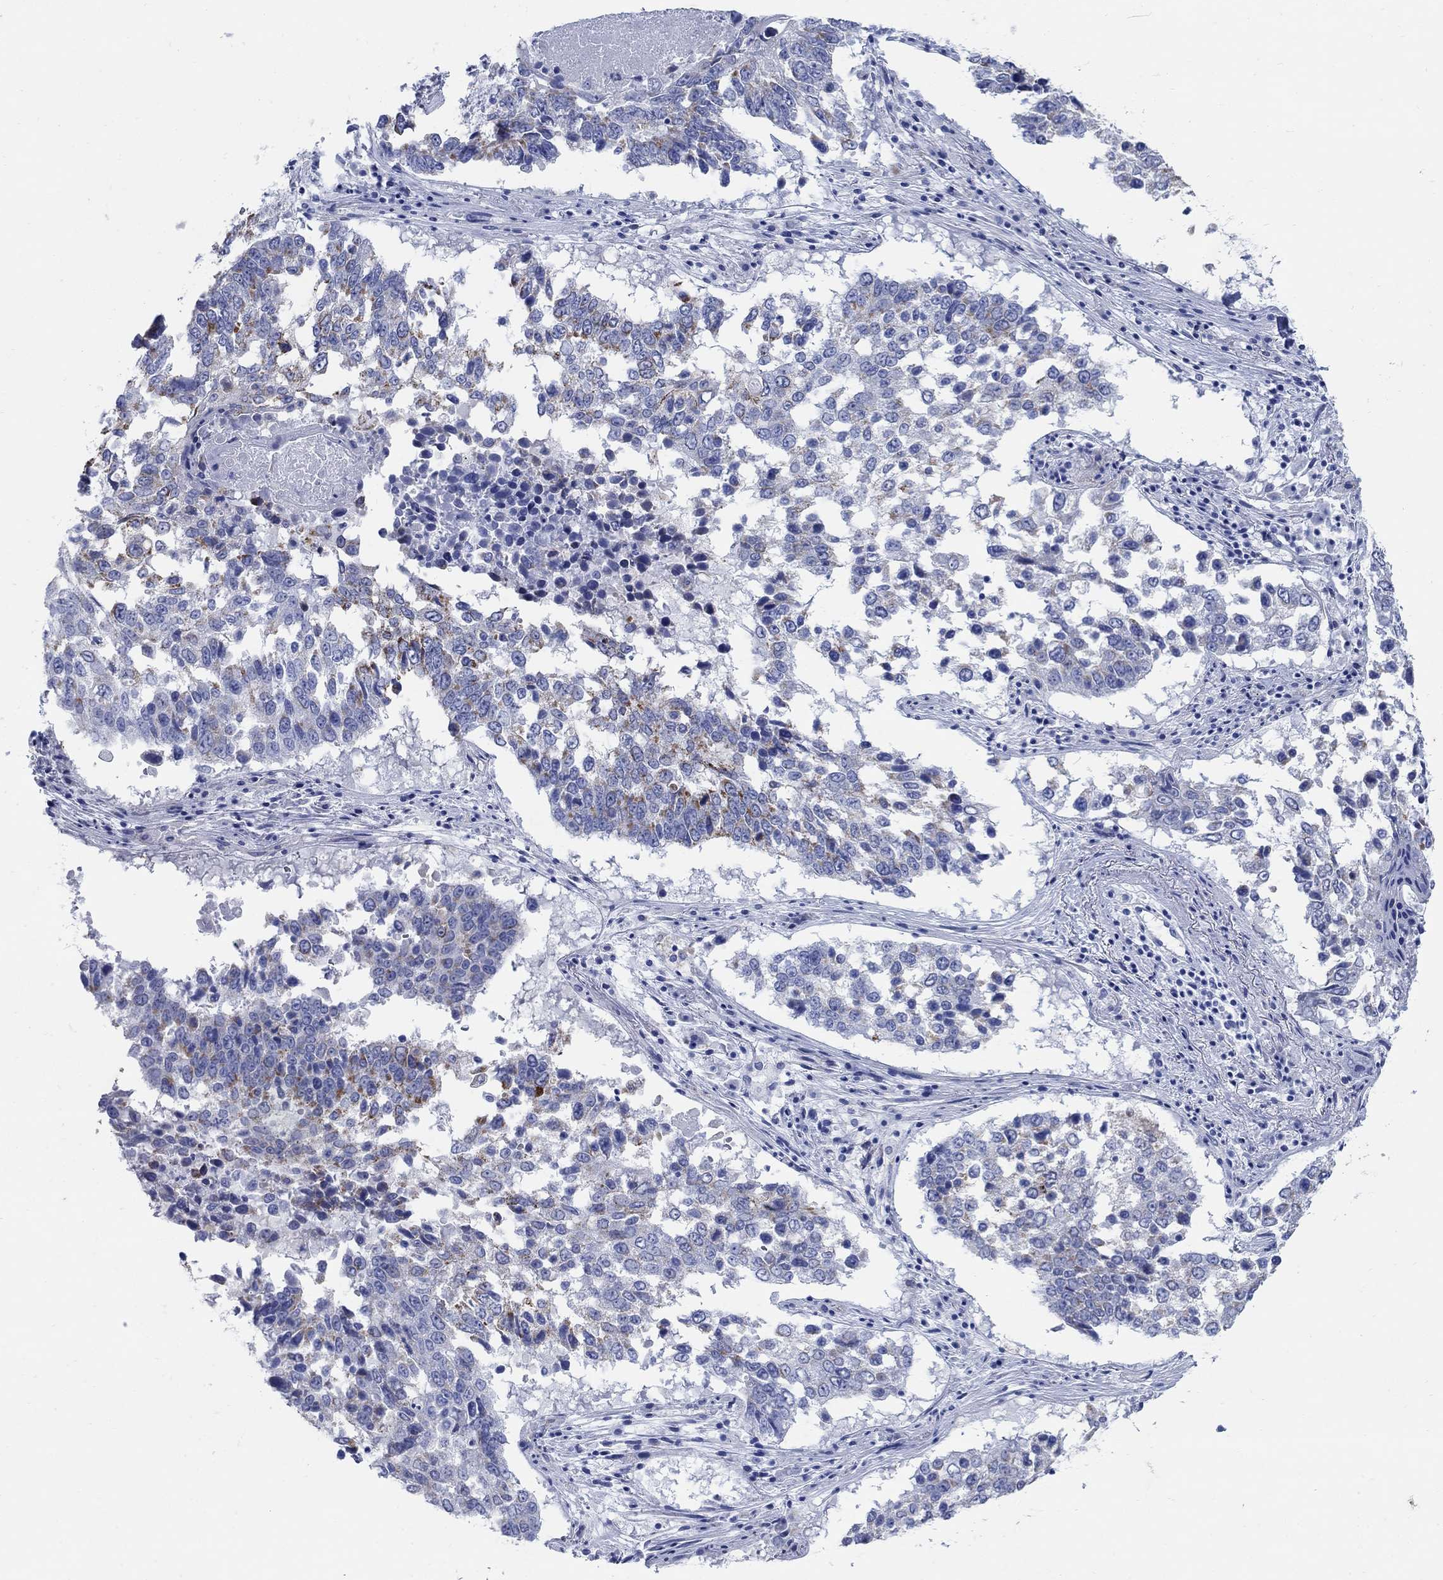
{"staining": {"intensity": "moderate", "quantity": "<25%", "location": "cytoplasmic/membranous"}, "tissue": "lung cancer", "cell_type": "Tumor cells", "image_type": "cancer", "snomed": [{"axis": "morphology", "description": "Squamous cell carcinoma, NOS"}, {"axis": "topography", "description": "Lung"}], "caption": "An IHC photomicrograph of neoplastic tissue is shown. Protein staining in brown highlights moderate cytoplasmic/membranous positivity in squamous cell carcinoma (lung) within tumor cells.", "gene": "ZDHHC14", "patient": {"sex": "male", "age": 82}}